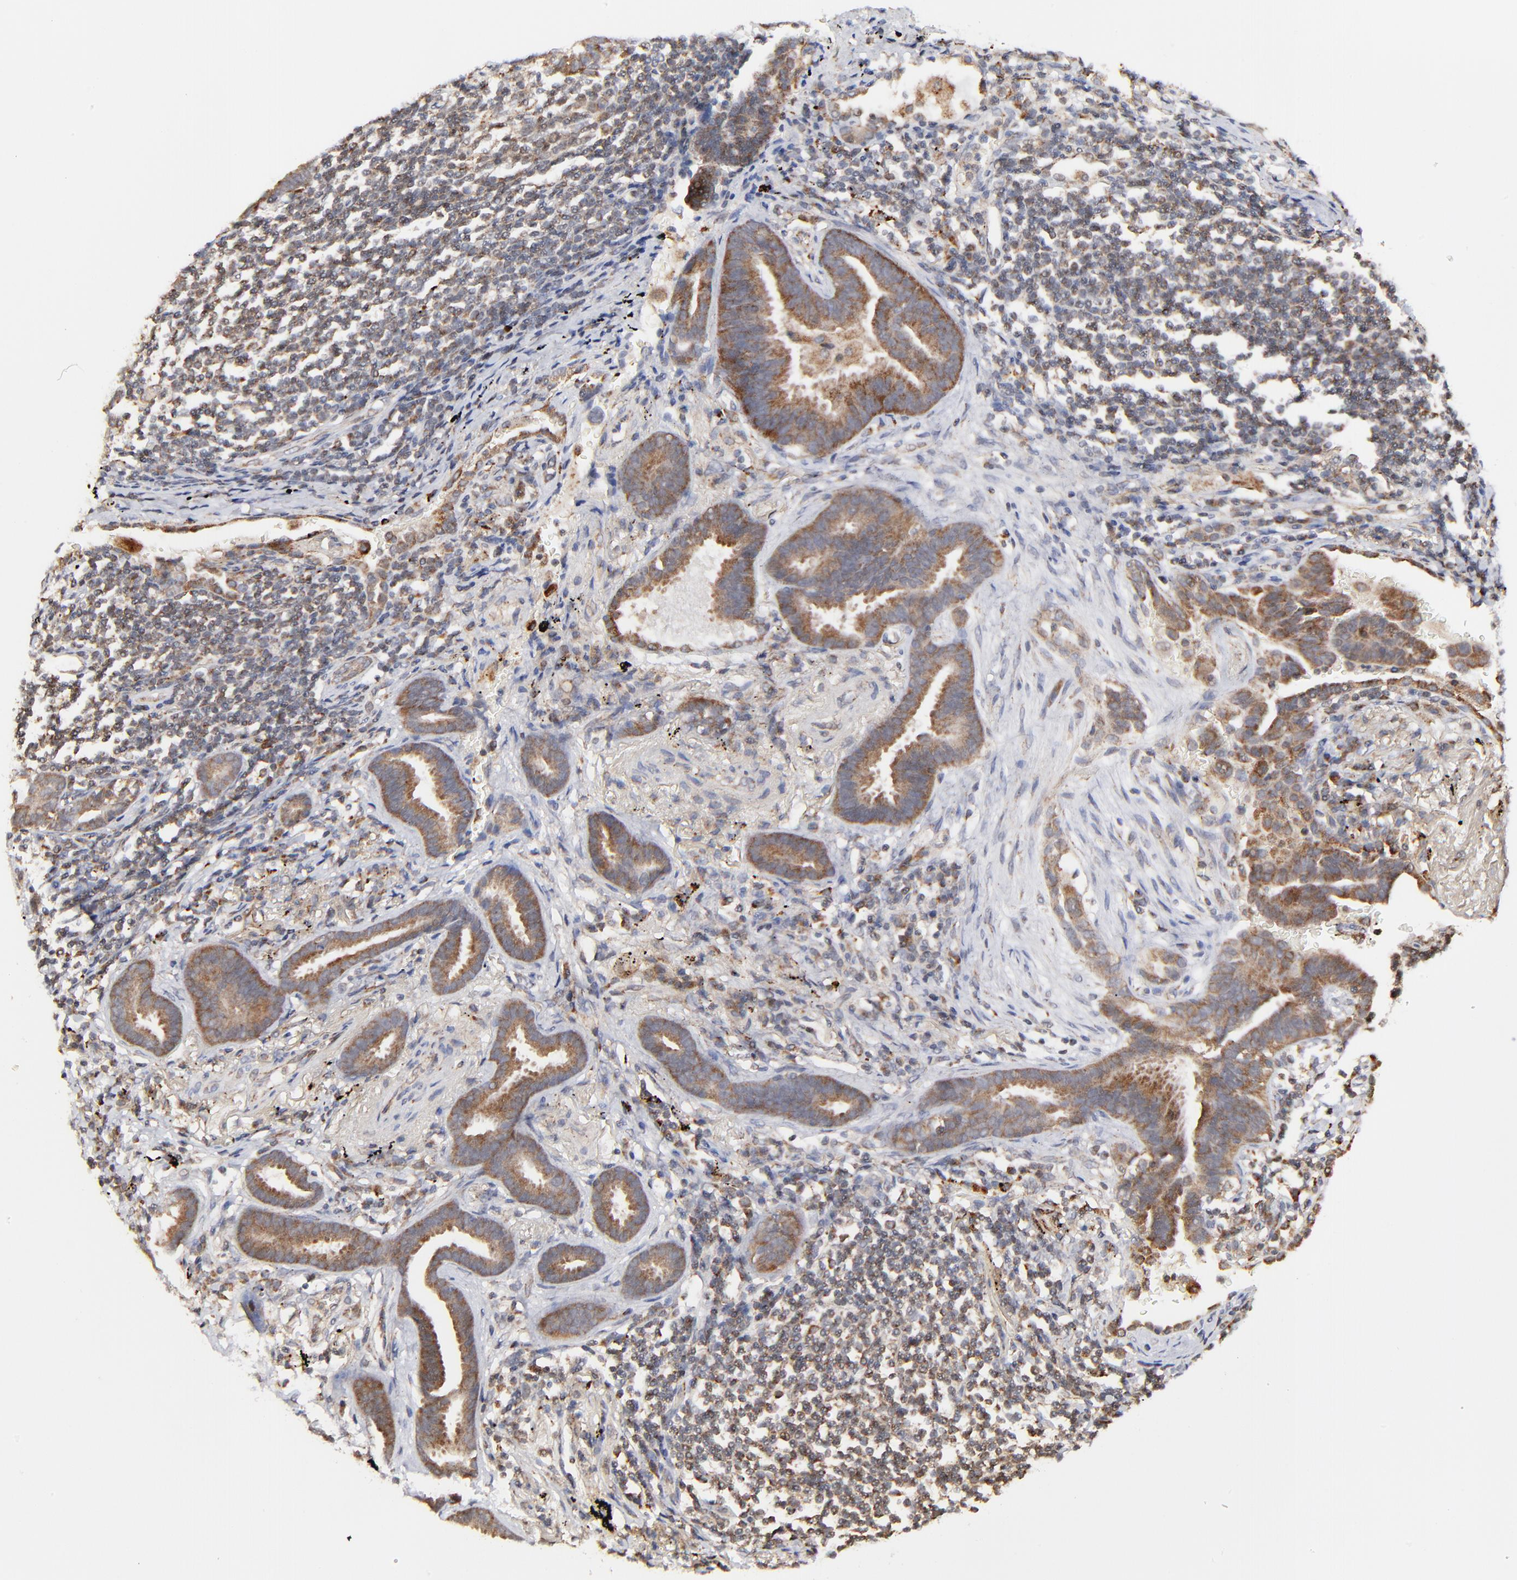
{"staining": {"intensity": "moderate", "quantity": ">75%", "location": "cytoplasmic/membranous"}, "tissue": "lung cancer", "cell_type": "Tumor cells", "image_type": "cancer", "snomed": [{"axis": "morphology", "description": "Adenocarcinoma, NOS"}, {"axis": "topography", "description": "Lung"}], "caption": "Lung cancer stained with a protein marker displays moderate staining in tumor cells.", "gene": "MAP2K7", "patient": {"sex": "female", "age": 64}}